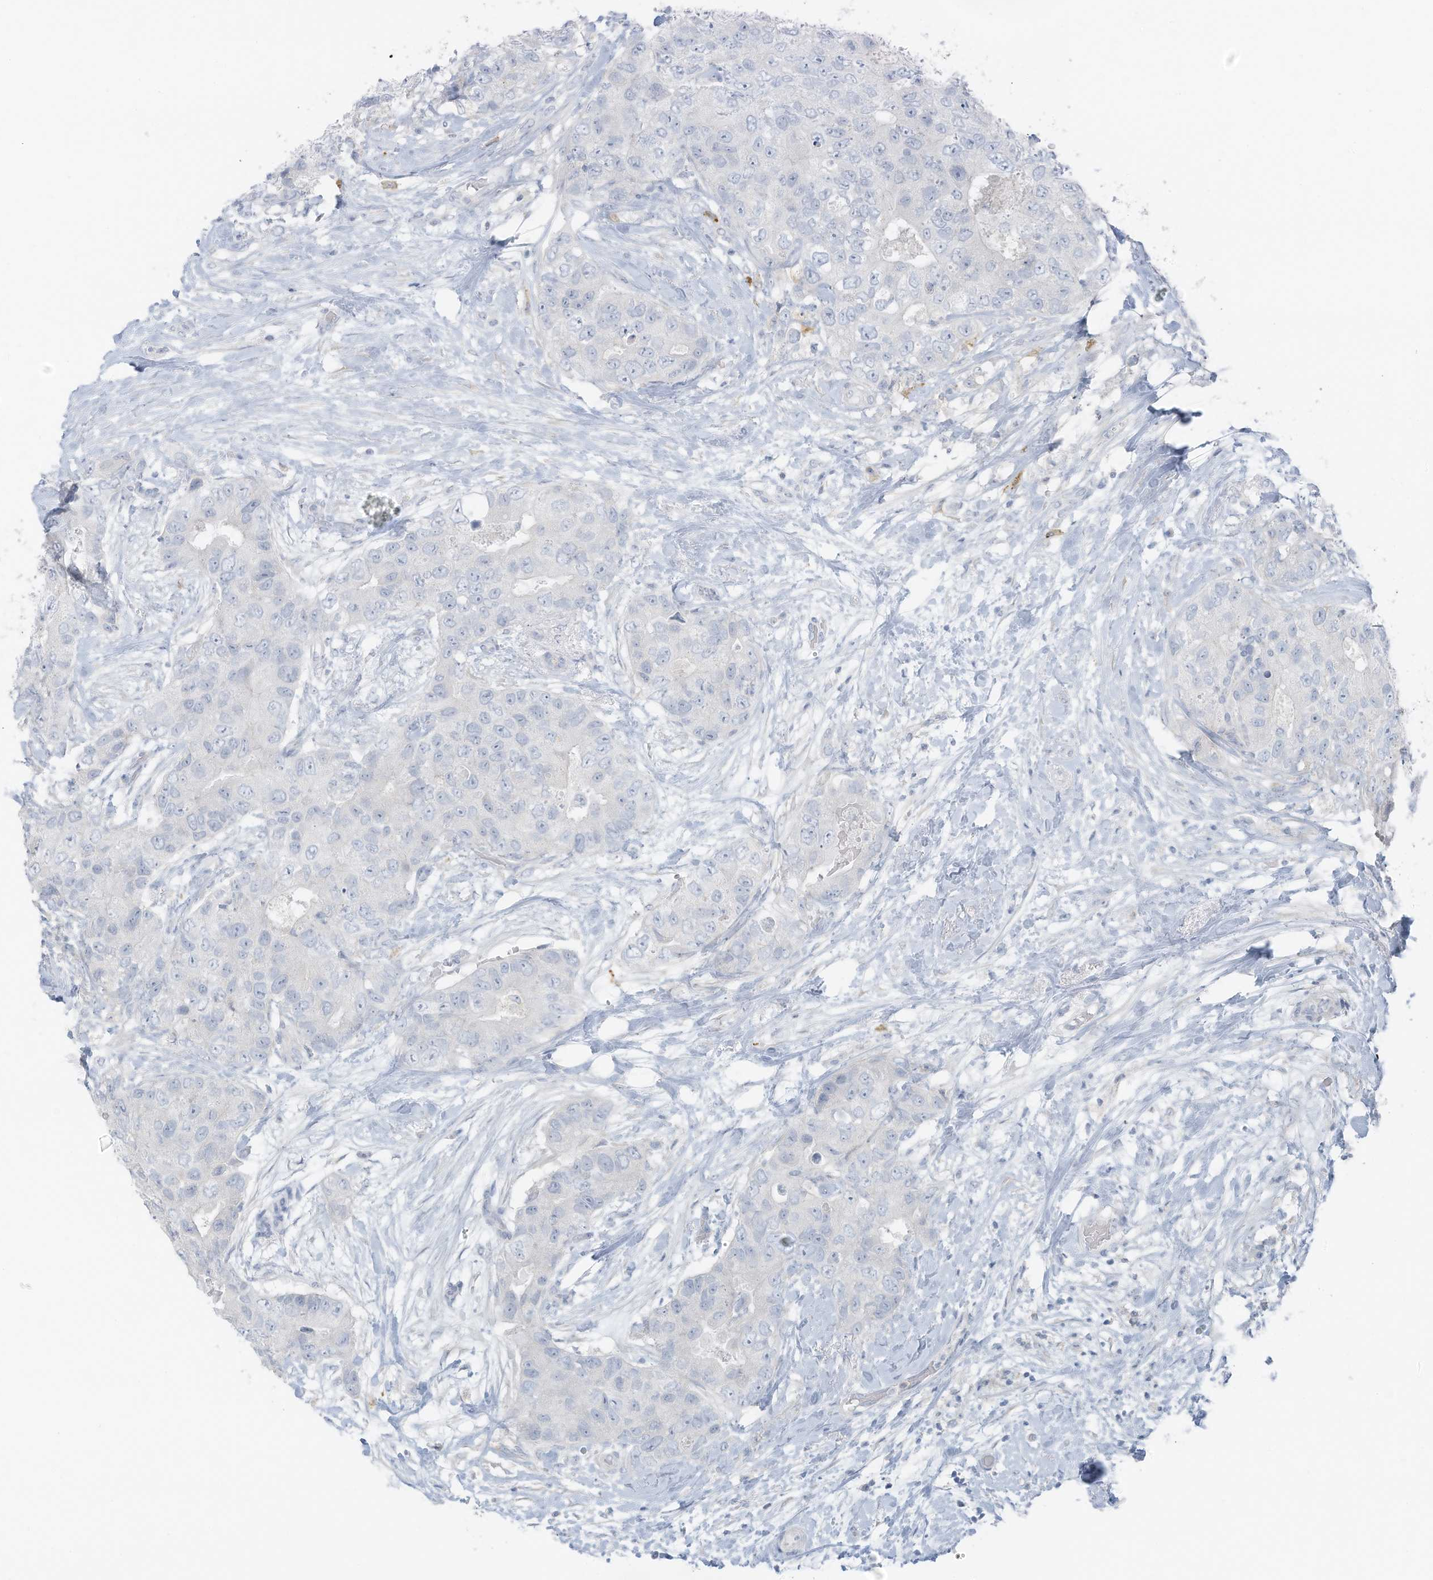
{"staining": {"intensity": "negative", "quantity": "none", "location": "none"}, "tissue": "breast cancer", "cell_type": "Tumor cells", "image_type": "cancer", "snomed": [{"axis": "morphology", "description": "Duct carcinoma"}, {"axis": "topography", "description": "Breast"}], "caption": "High magnification brightfield microscopy of breast infiltrating ductal carcinoma stained with DAB (3,3'-diaminobenzidine) (brown) and counterstained with hematoxylin (blue): tumor cells show no significant staining. (DAB (3,3'-diaminobenzidine) immunohistochemistry, high magnification).", "gene": "SLC25A43", "patient": {"sex": "female", "age": 62}}